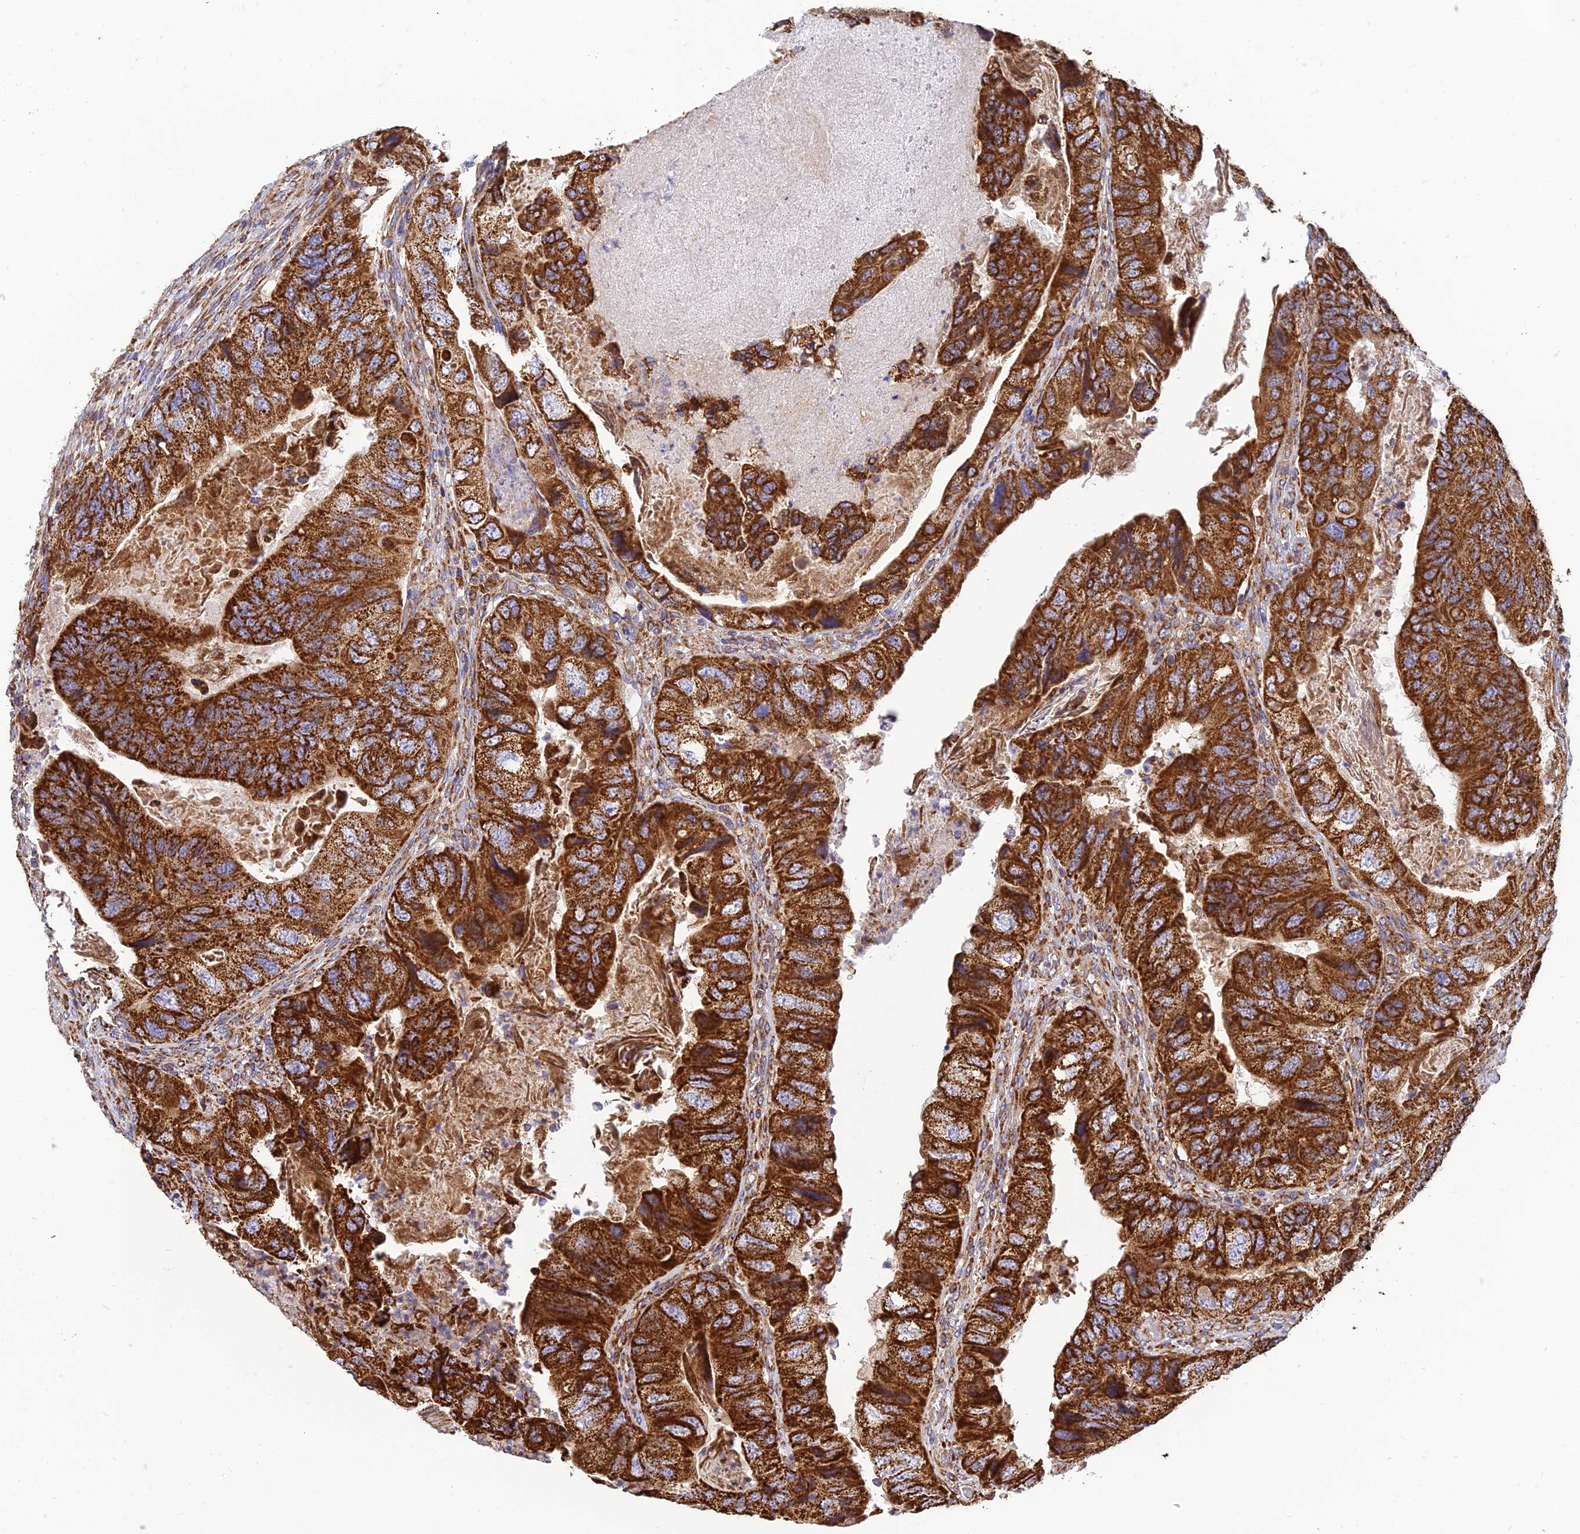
{"staining": {"intensity": "strong", "quantity": ">75%", "location": "cytoplasmic/membranous"}, "tissue": "colorectal cancer", "cell_type": "Tumor cells", "image_type": "cancer", "snomed": [{"axis": "morphology", "description": "Adenocarcinoma, NOS"}, {"axis": "topography", "description": "Rectum"}], "caption": "Immunohistochemistry of adenocarcinoma (colorectal) shows high levels of strong cytoplasmic/membranous expression in about >75% of tumor cells. The protein of interest is stained brown, and the nuclei are stained in blue (DAB IHC with brightfield microscopy, high magnification).", "gene": "THUMPD2", "patient": {"sex": "male", "age": 63}}